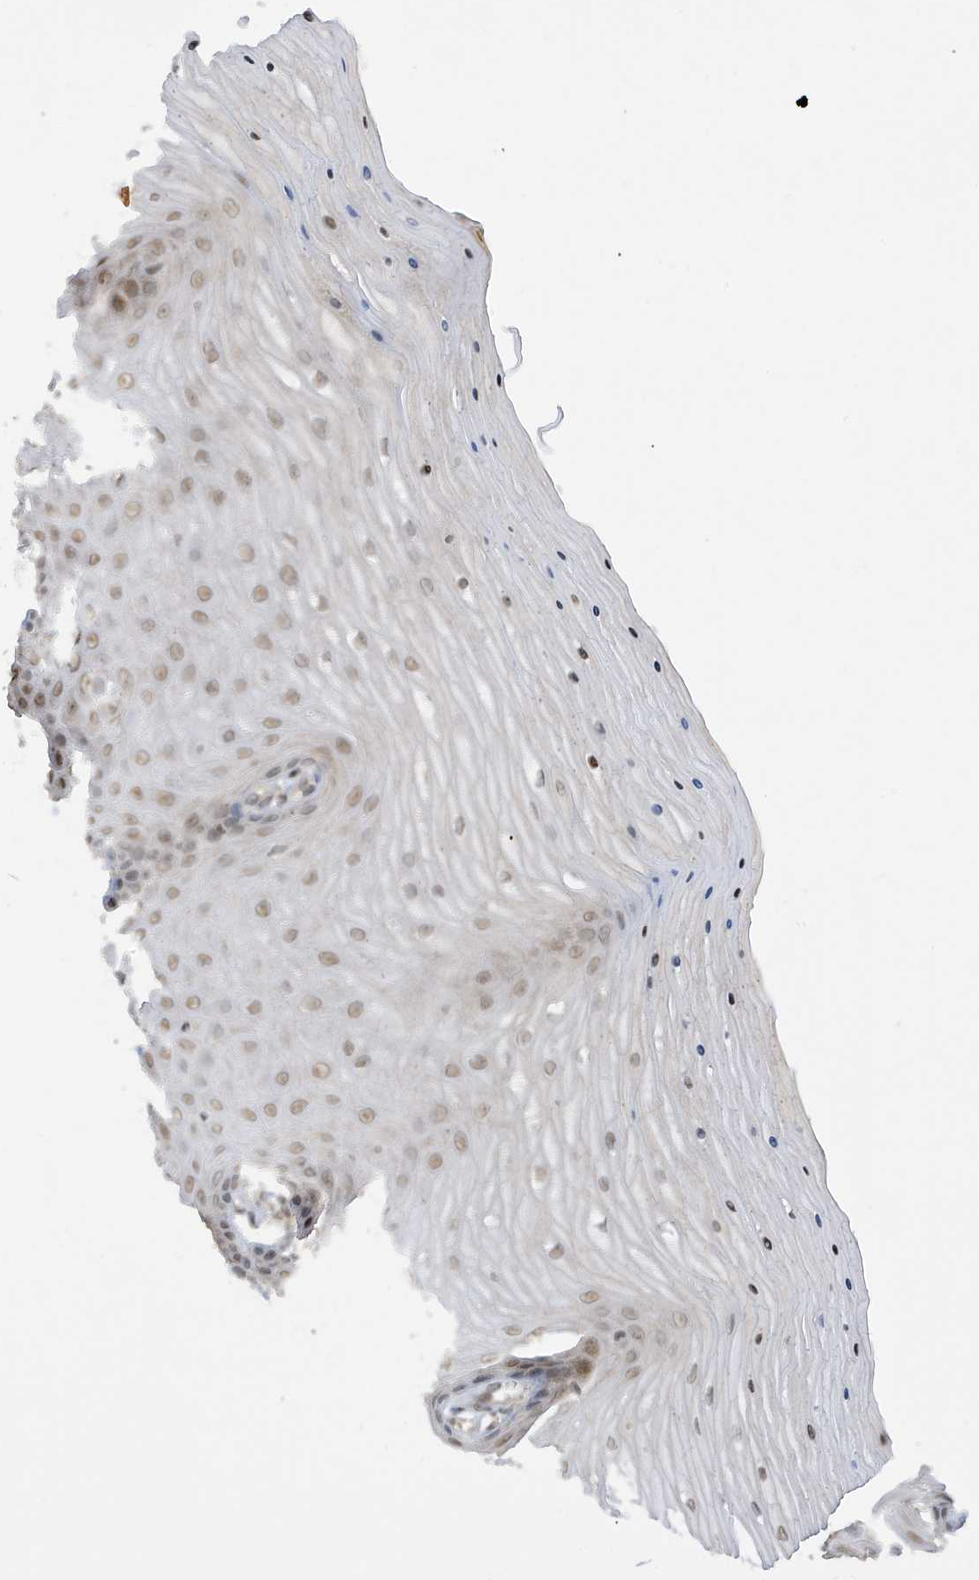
{"staining": {"intensity": "moderate", "quantity": ">75%", "location": "cytoplasmic/membranous,nuclear"}, "tissue": "cervix", "cell_type": "Glandular cells", "image_type": "normal", "snomed": [{"axis": "morphology", "description": "Normal tissue, NOS"}, {"axis": "topography", "description": "Cervix"}], "caption": "Immunohistochemistry (IHC) micrograph of normal human cervix stained for a protein (brown), which exhibits medium levels of moderate cytoplasmic/membranous,nuclear expression in approximately >75% of glandular cells.", "gene": "TAB3", "patient": {"sex": "female", "age": 55}}